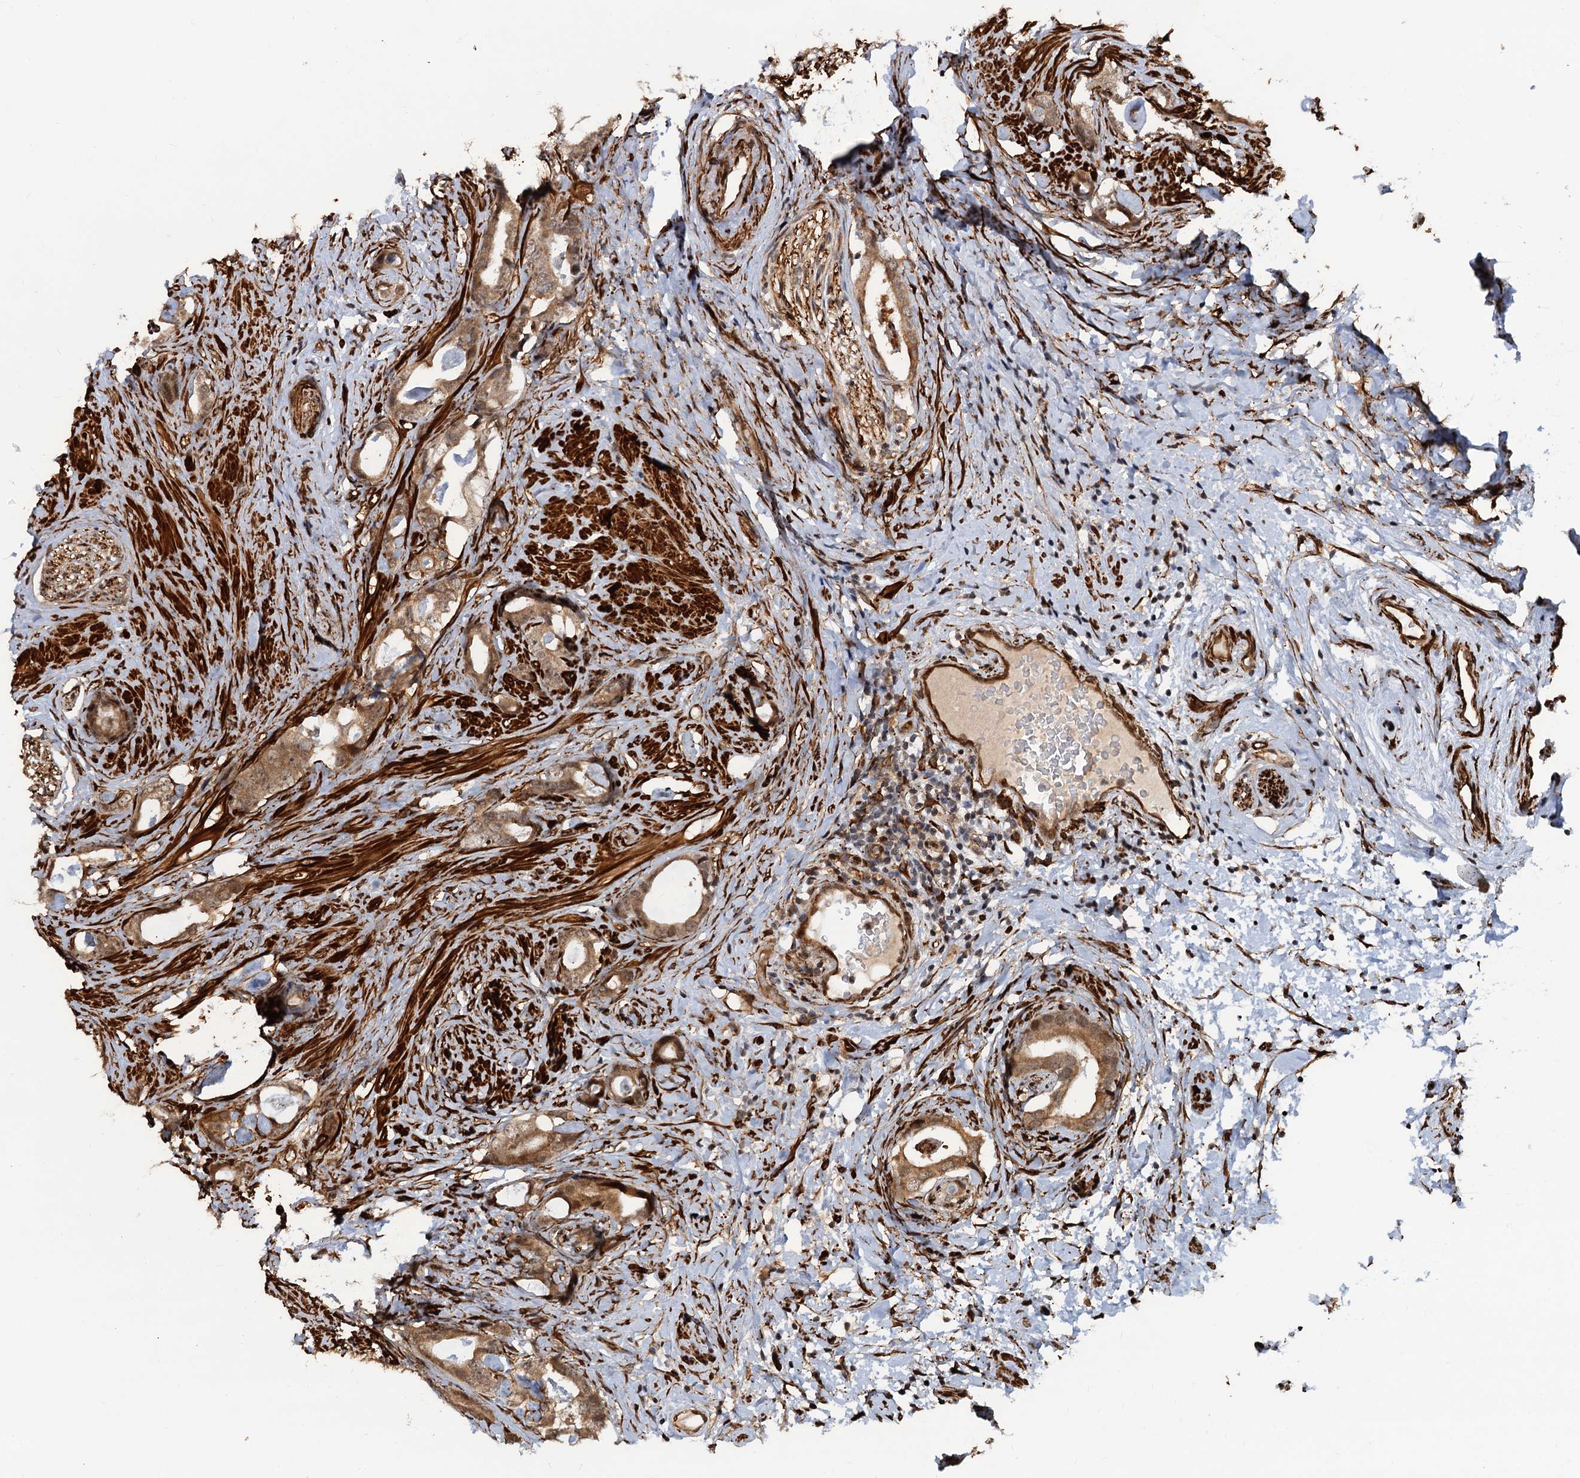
{"staining": {"intensity": "moderate", "quantity": ">75%", "location": "cytoplasmic/membranous,nuclear"}, "tissue": "prostate cancer", "cell_type": "Tumor cells", "image_type": "cancer", "snomed": [{"axis": "morphology", "description": "Adenocarcinoma, Low grade"}, {"axis": "topography", "description": "Prostate"}], "caption": "Human low-grade adenocarcinoma (prostate) stained with a brown dye displays moderate cytoplasmic/membranous and nuclear positive staining in about >75% of tumor cells.", "gene": "SNRNP25", "patient": {"sex": "male", "age": 63}}